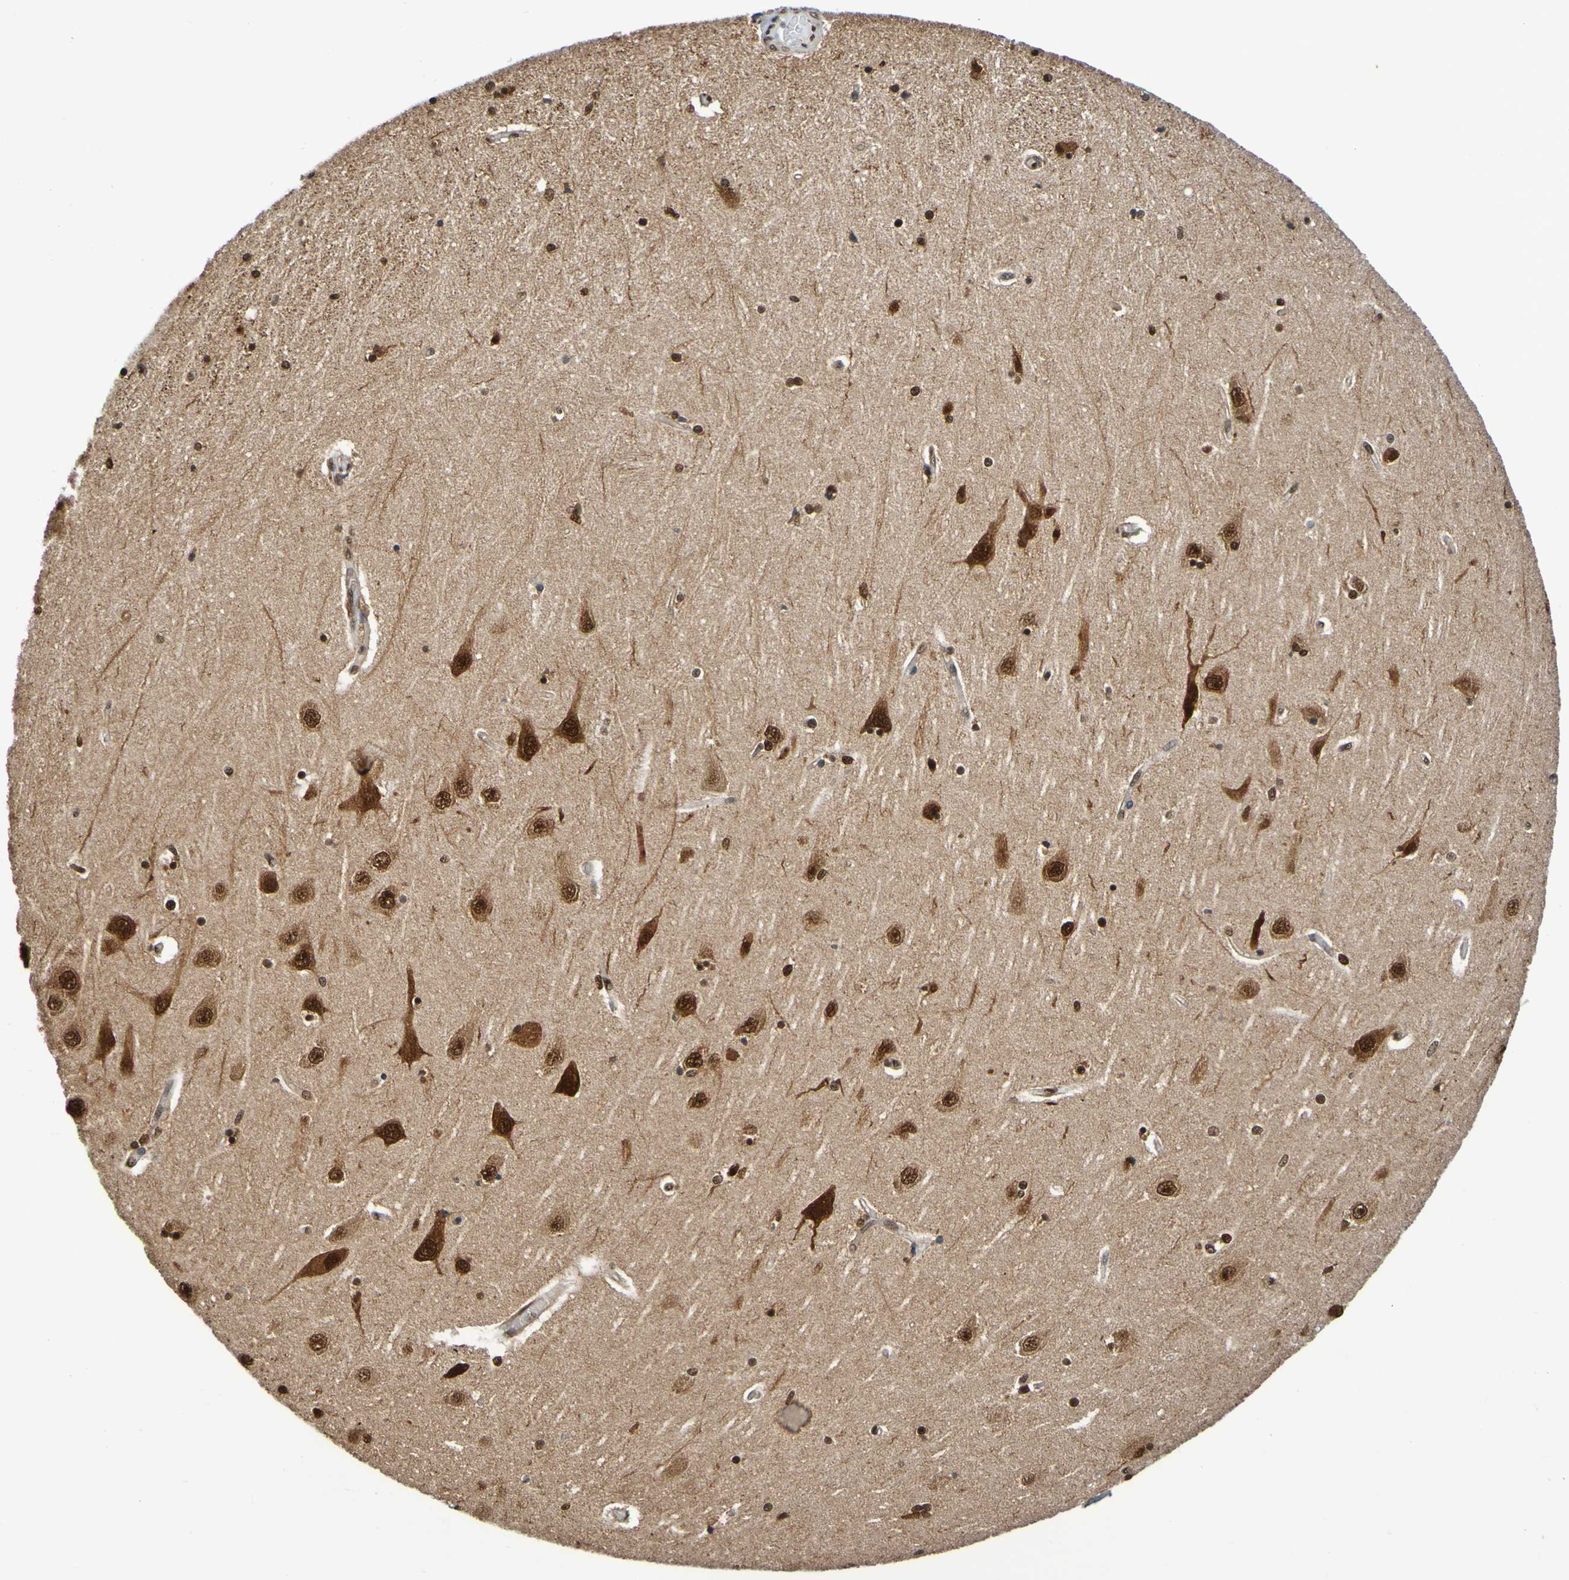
{"staining": {"intensity": "strong", "quantity": ">75%", "location": "nuclear"}, "tissue": "hippocampus", "cell_type": "Glial cells", "image_type": "normal", "snomed": [{"axis": "morphology", "description": "Normal tissue, NOS"}, {"axis": "topography", "description": "Hippocampus"}], "caption": "Protein staining of normal hippocampus demonstrates strong nuclear staining in about >75% of glial cells.", "gene": "HDAC2", "patient": {"sex": "female", "age": 54}}